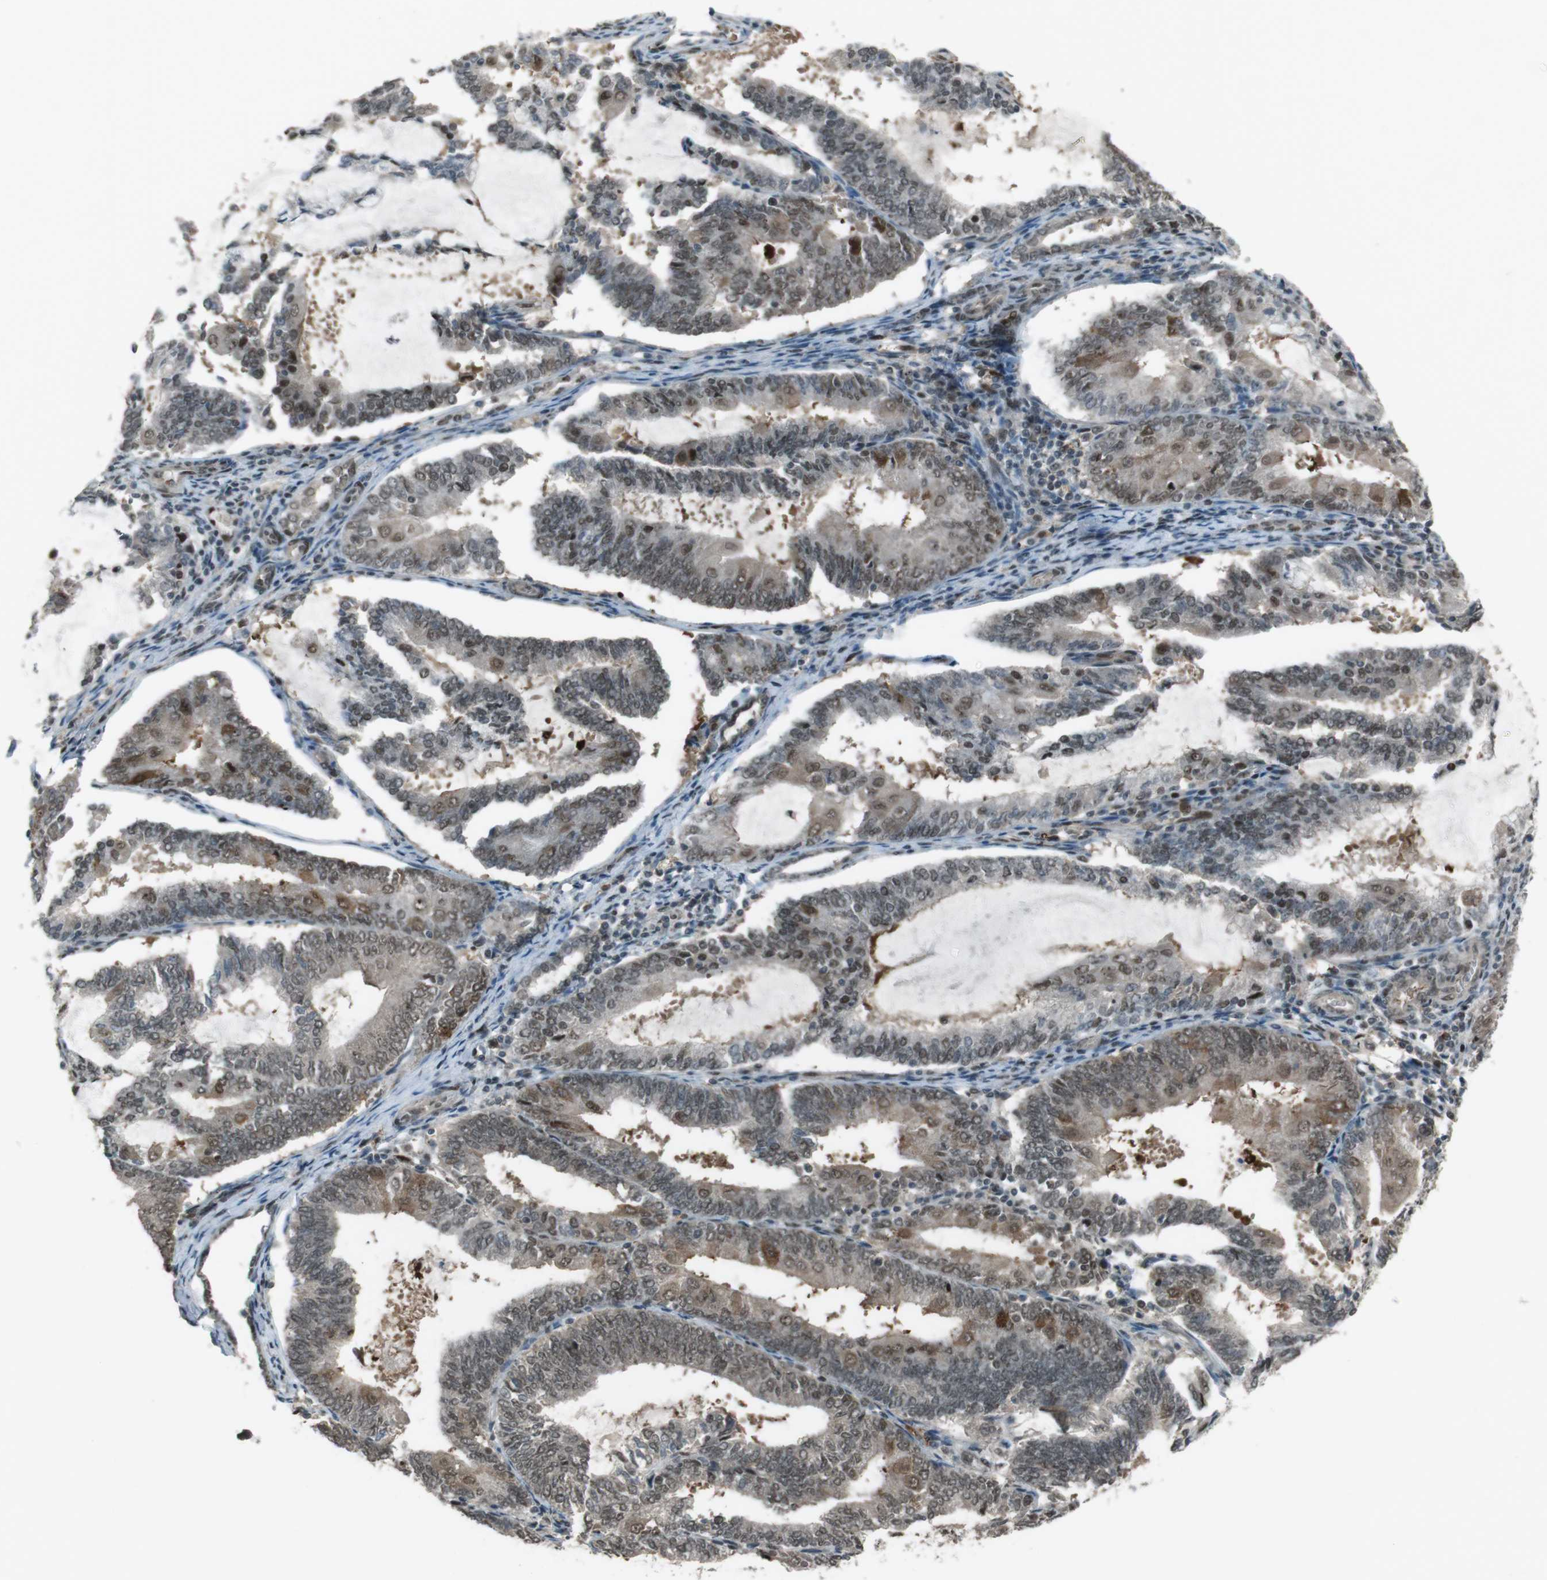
{"staining": {"intensity": "weak", "quantity": ">75%", "location": "cytoplasmic/membranous,nuclear"}, "tissue": "endometrial cancer", "cell_type": "Tumor cells", "image_type": "cancer", "snomed": [{"axis": "morphology", "description": "Adenocarcinoma, NOS"}, {"axis": "topography", "description": "Endometrium"}], "caption": "Tumor cells show low levels of weak cytoplasmic/membranous and nuclear expression in approximately >75% of cells in endometrial adenocarcinoma. Immunohistochemistry stains the protein in brown and the nuclei are stained blue.", "gene": "SLITRK5", "patient": {"sex": "female", "age": 81}}